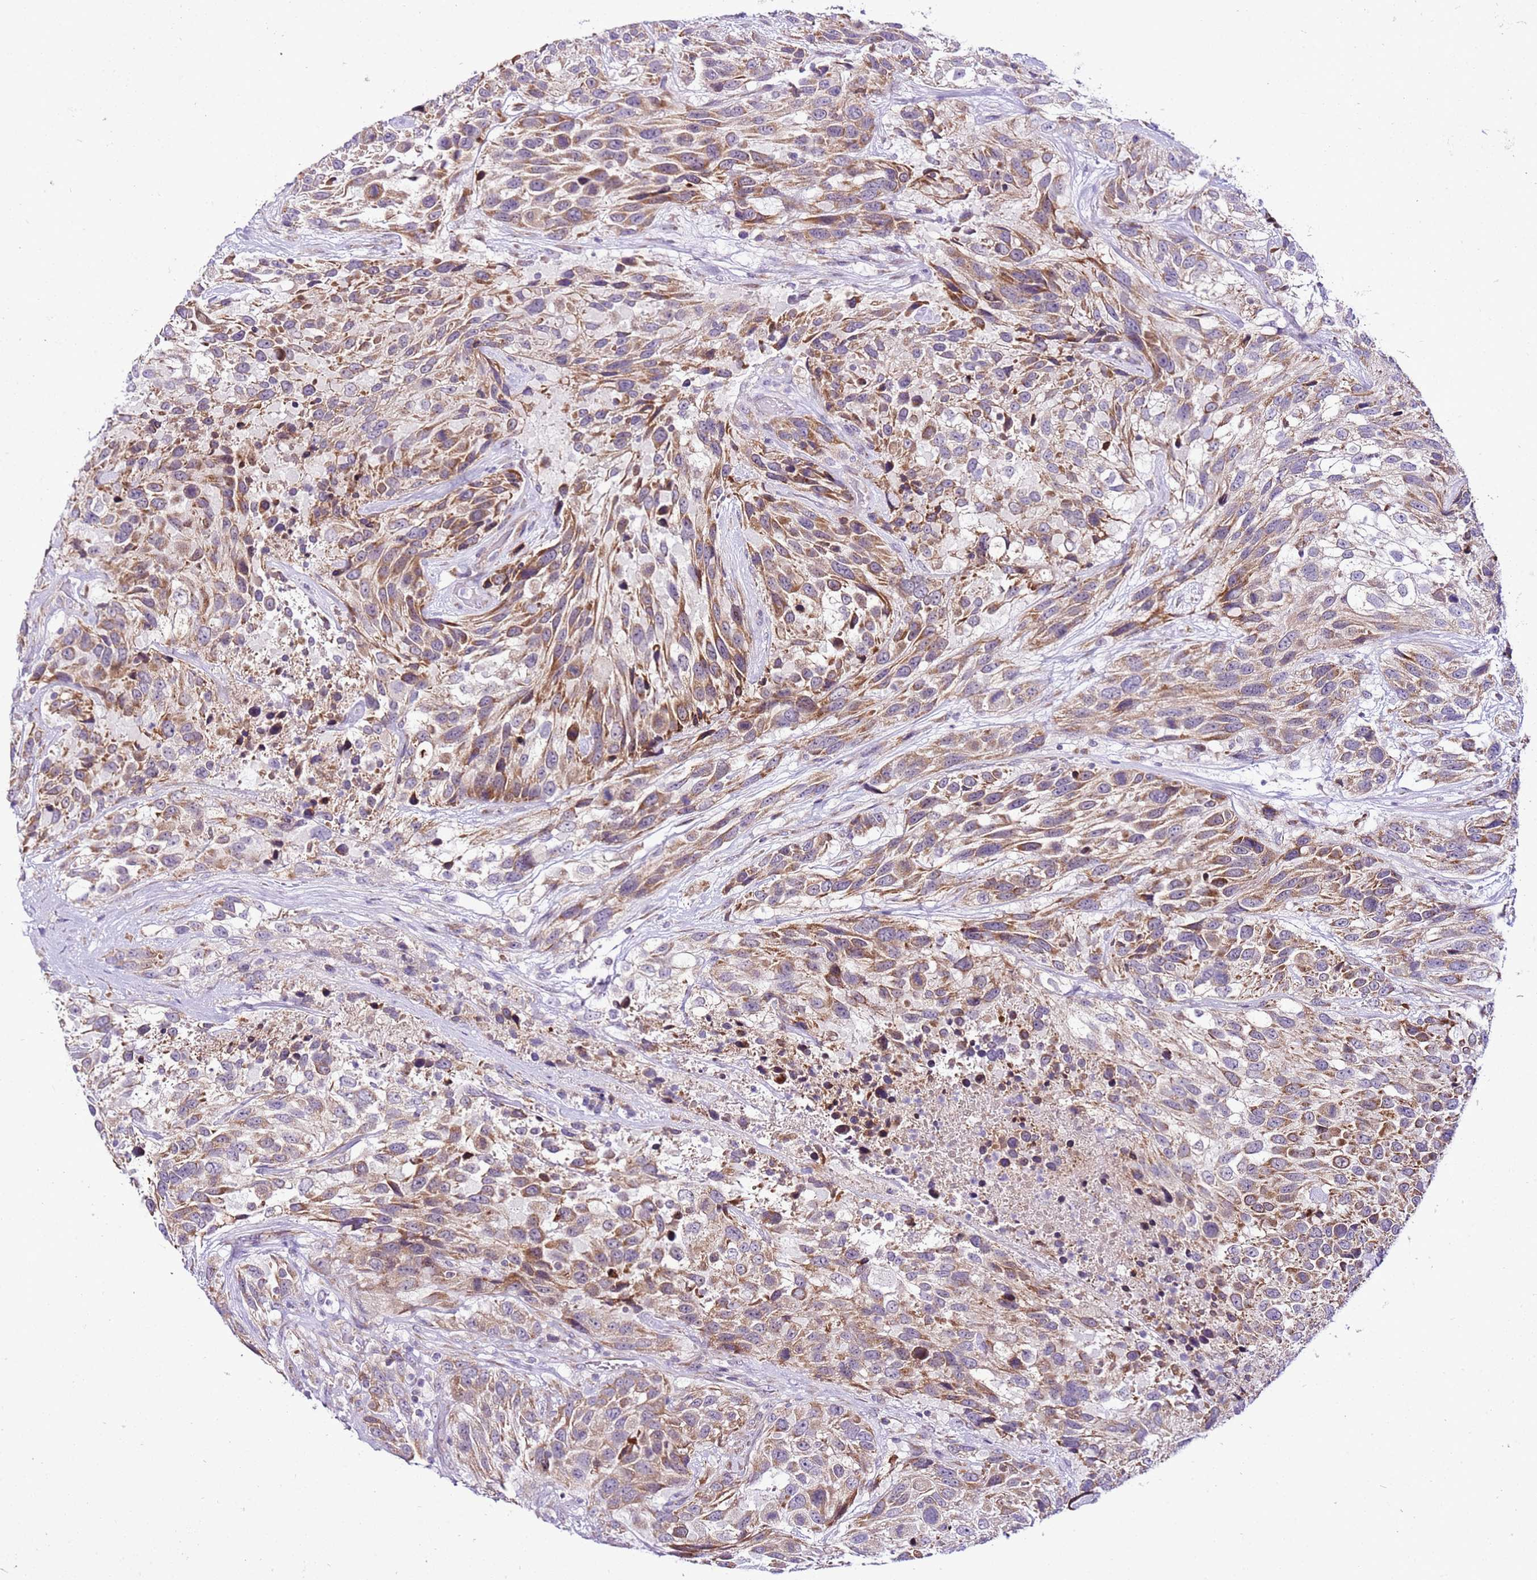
{"staining": {"intensity": "moderate", "quantity": ">75%", "location": "cytoplasmic/membranous"}, "tissue": "urothelial cancer", "cell_type": "Tumor cells", "image_type": "cancer", "snomed": [{"axis": "morphology", "description": "Urothelial carcinoma, High grade"}, {"axis": "topography", "description": "Urinary bladder"}], "caption": "Human urothelial cancer stained for a protein (brown) demonstrates moderate cytoplasmic/membranous positive expression in about >75% of tumor cells.", "gene": "MRPL36", "patient": {"sex": "female", "age": 70}}